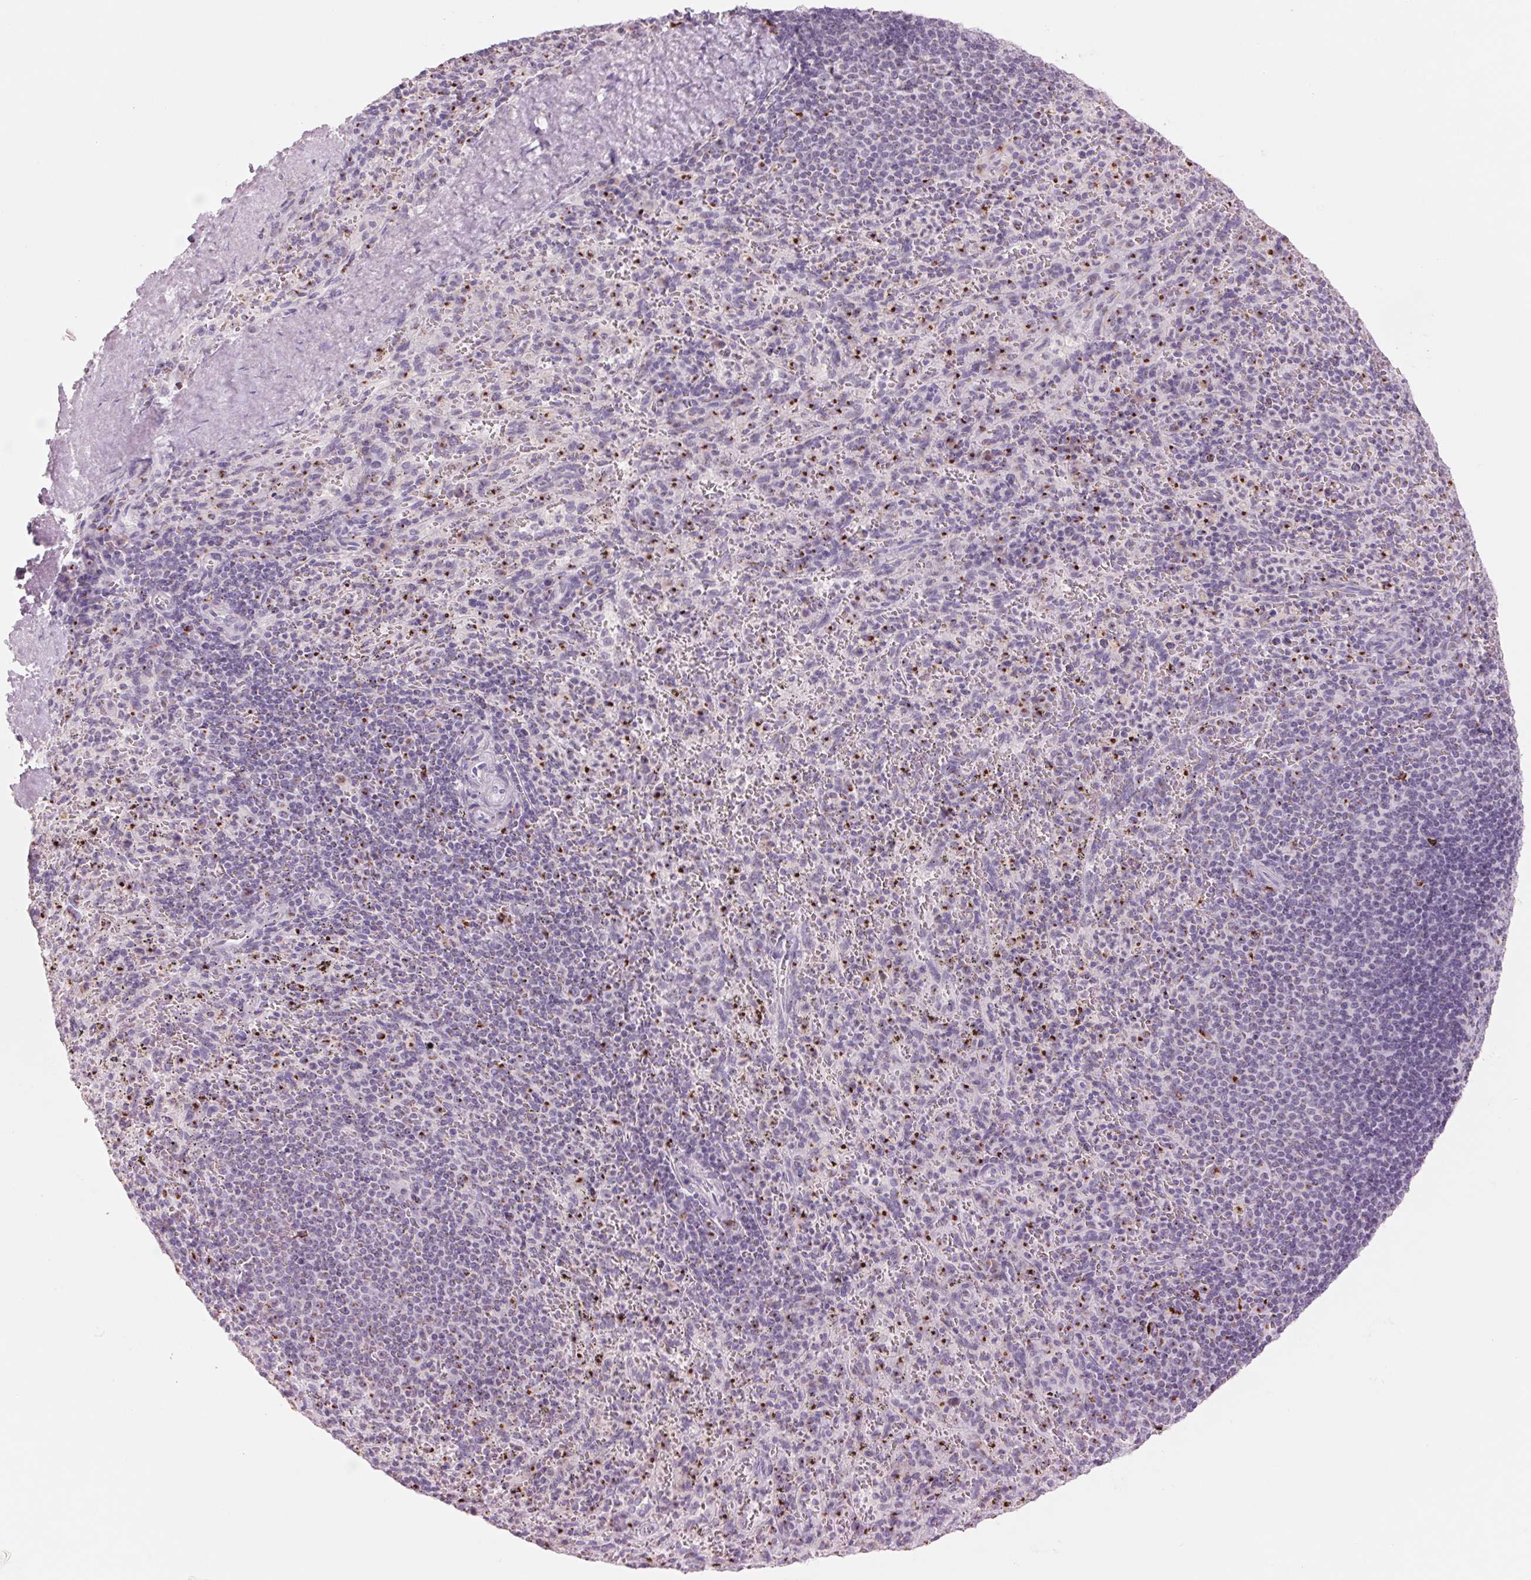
{"staining": {"intensity": "strong", "quantity": "<25%", "location": "cytoplasmic/membranous"}, "tissue": "spleen", "cell_type": "Cells in red pulp", "image_type": "normal", "snomed": [{"axis": "morphology", "description": "Normal tissue, NOS"}, {"axis": "topography", "description": "Spleen"}], "caption": "Strong cytoplasmic/membranous expression is seen in about <25% of cells in red pulp in benign spleen. (DAB = brown stain, brightfield microscopy at high magnification).", "gene": "GALNT7", "patient": {"sex": "male", "age": 57}}